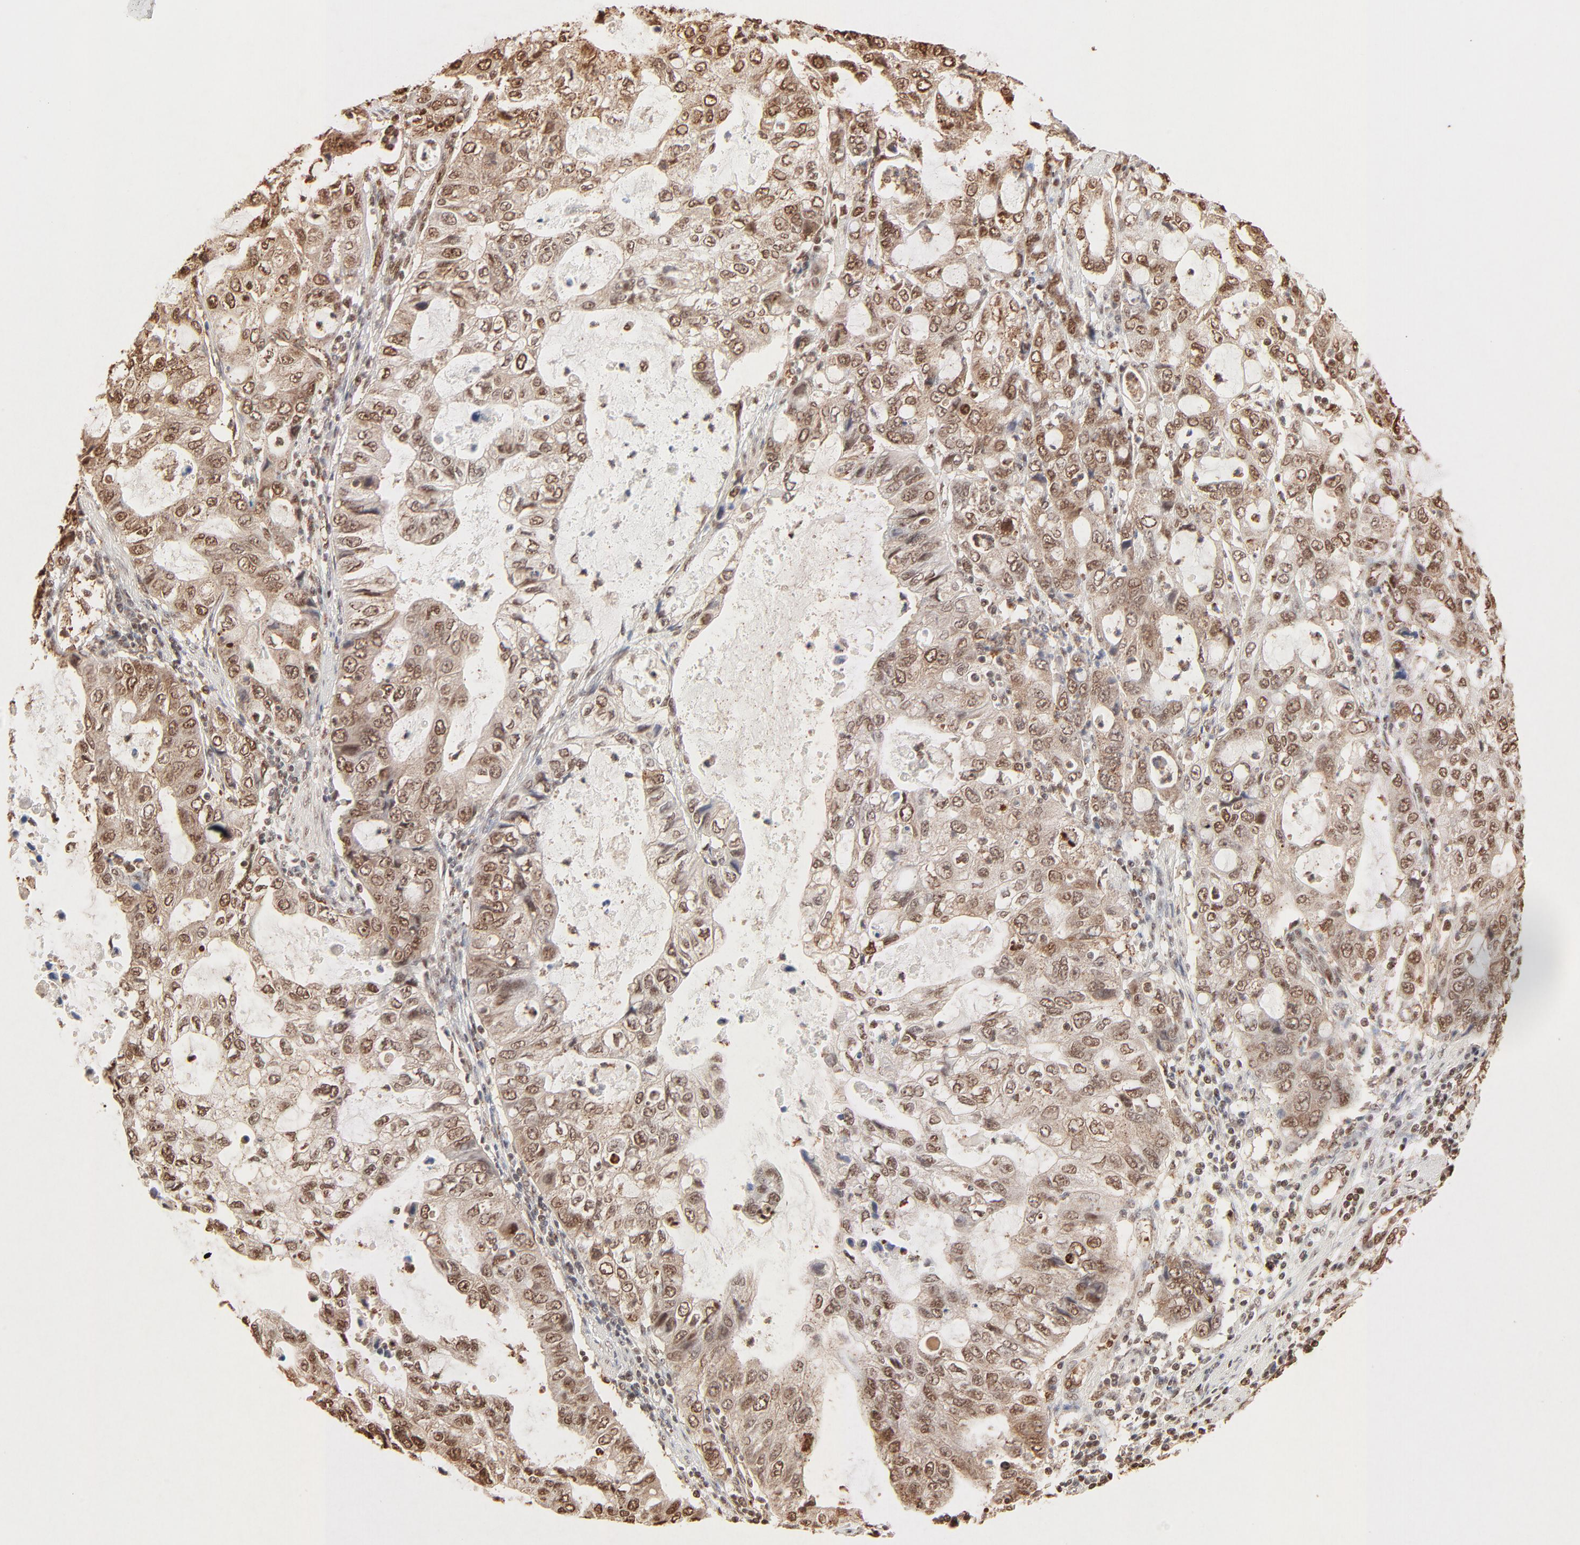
{"staining": {"intensity": "strong", "quantity": ">75%", "location": "cytoplasmic/membranous,nuclear"}, "tissue": "stomach cancer", "cell_type": "Tumor cells", "image_type": "cancer", "snomed": [{"axis": "morphology", "description": "Adenocarcinoma, NOS"}, {"axis": "topography", "description": "Stomach, upper"}], "caption": "Stomach cancer stained with a protein marker reveals strong staining in tumor cells.", "gene": "FAM50A", "patient": {"sex": "female", "age": 52}}